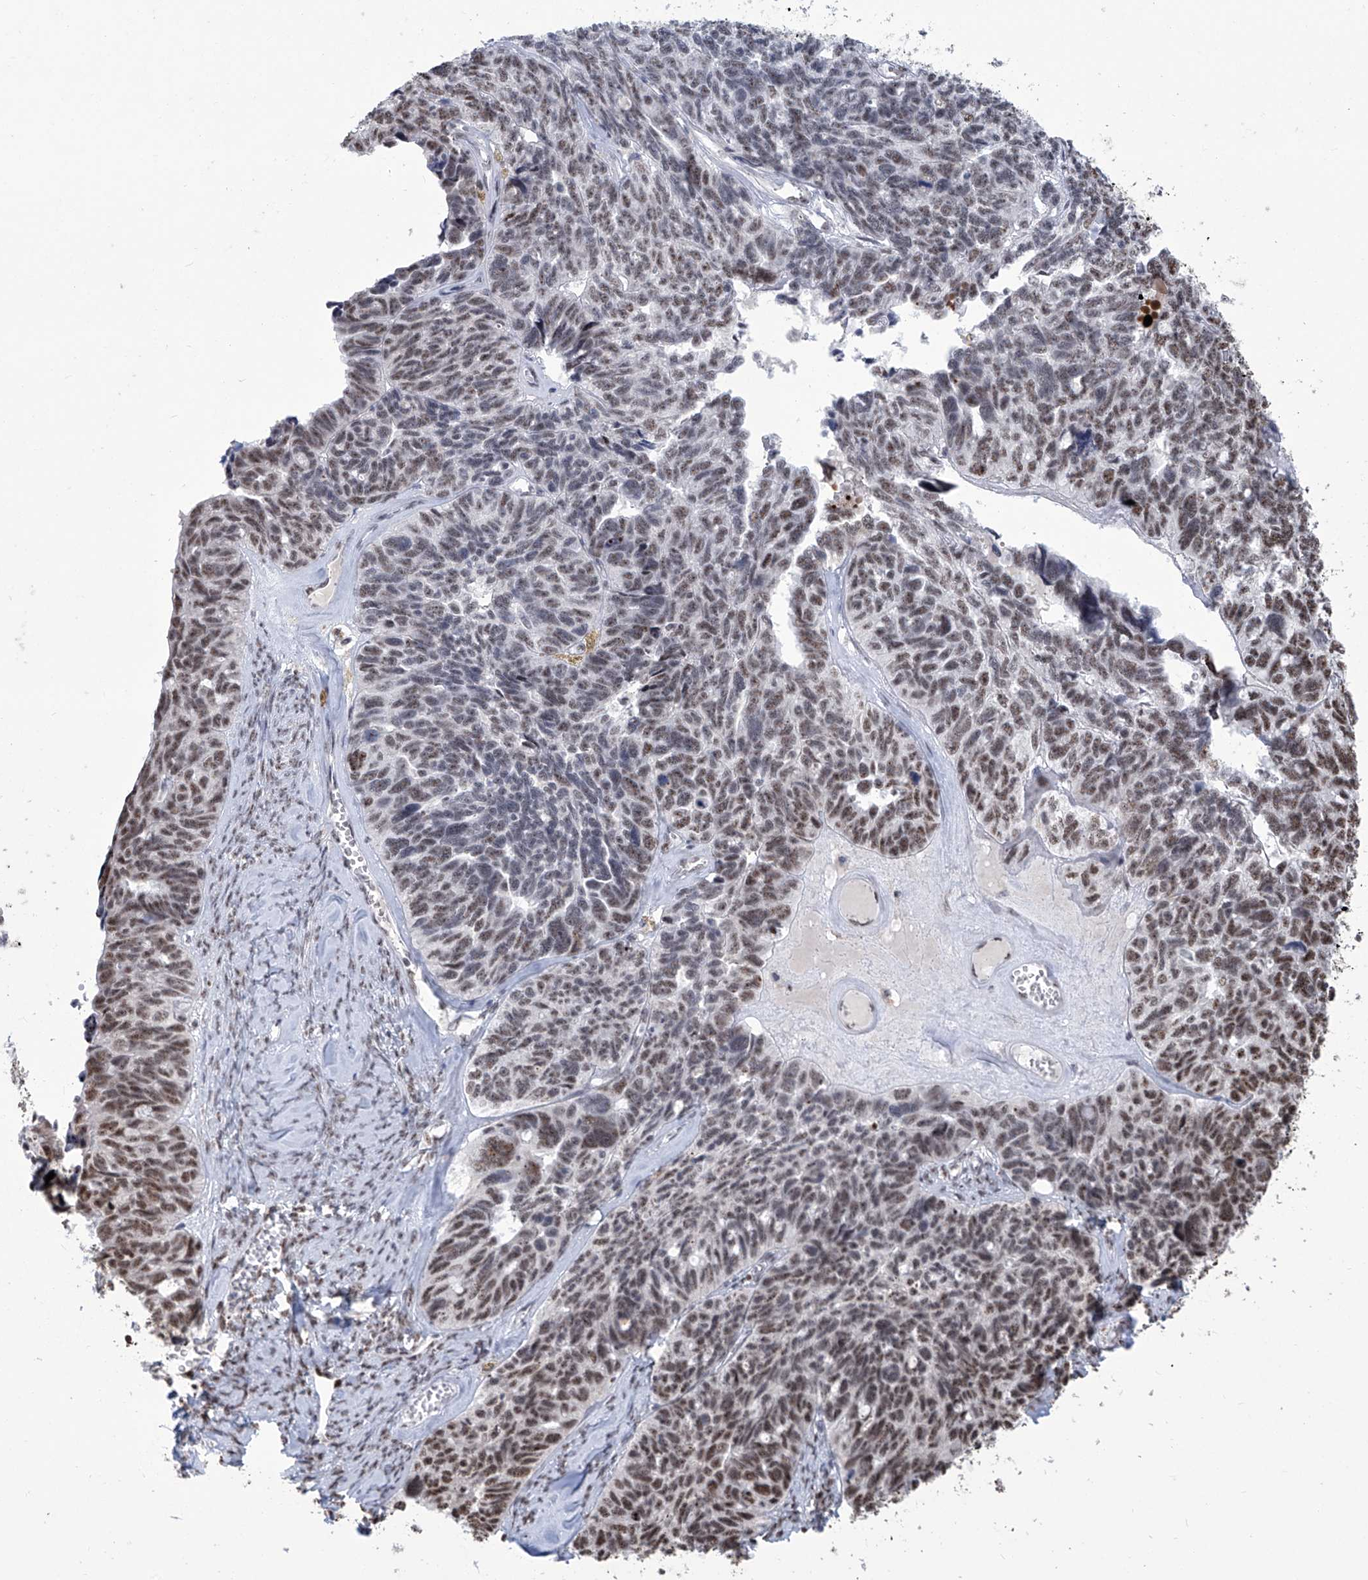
{"staining": {"intensity": "moderate", "quantity": "25%-75%", "location": "nuclear"}, "tissue": "ovarian cancer", "cell_type": "Tumor cells", "image_type": "cancer", "snomed": [{"axis": "morphology", "description": "Cystadenocarcinoma, serous, NOS"}, {"axis": "topography", "description": "Ovary"}], "caption": "Immunohistochemical staining of ovarian cancer (serous cystadenocarcinoma) displays medium levels of moderate nuclear protein positivity in about 25%-75% of tumor cells. The staining was performed using DAB, with brown indicating positive protein expression. Nuclei are stained blue with hematoxylin.", "gene": "FBXL4", "patient": {"sex": "female", "age": 79}}